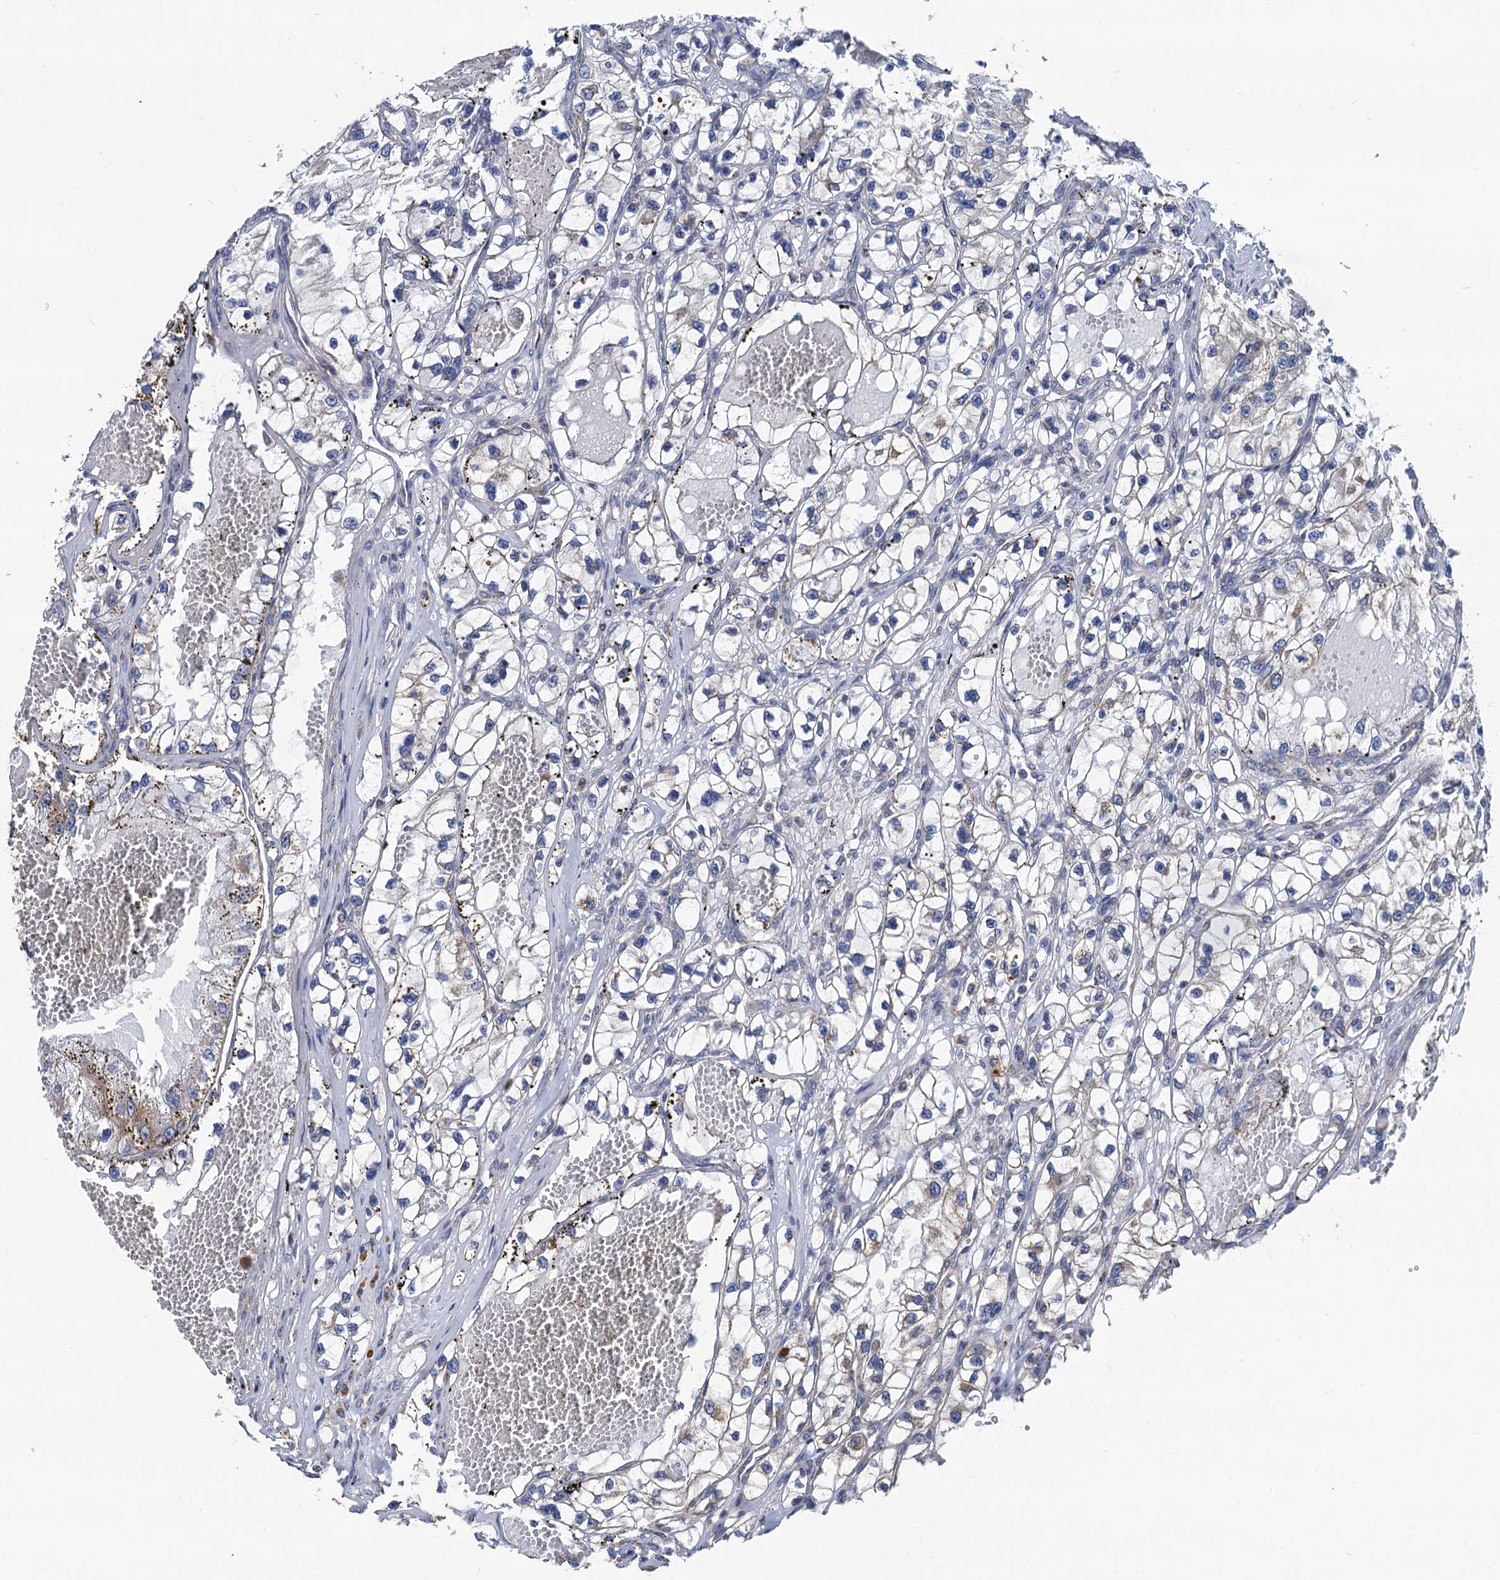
{"staining": {"intensity": "weak", "quantity": "<25%", "location": "cytoplasmic/membranous"}, "tissue": "renal cancer", "cell_type": "Tumor cells", "image_type": "cancer", "snomed": [{"axis": "morphology", "description": "Adenocarcinoma, NOS"}, {"axis": "topography", "description": "Kidney"}], "caption": "A high-resolution photomicrograph shows IHC staining of renal cancer (adenocarcinoma), which demonstrates no significant expression in tumor cells.", "gene": "DGLUCY", "patient": {"sex": "female", "age": 57}}